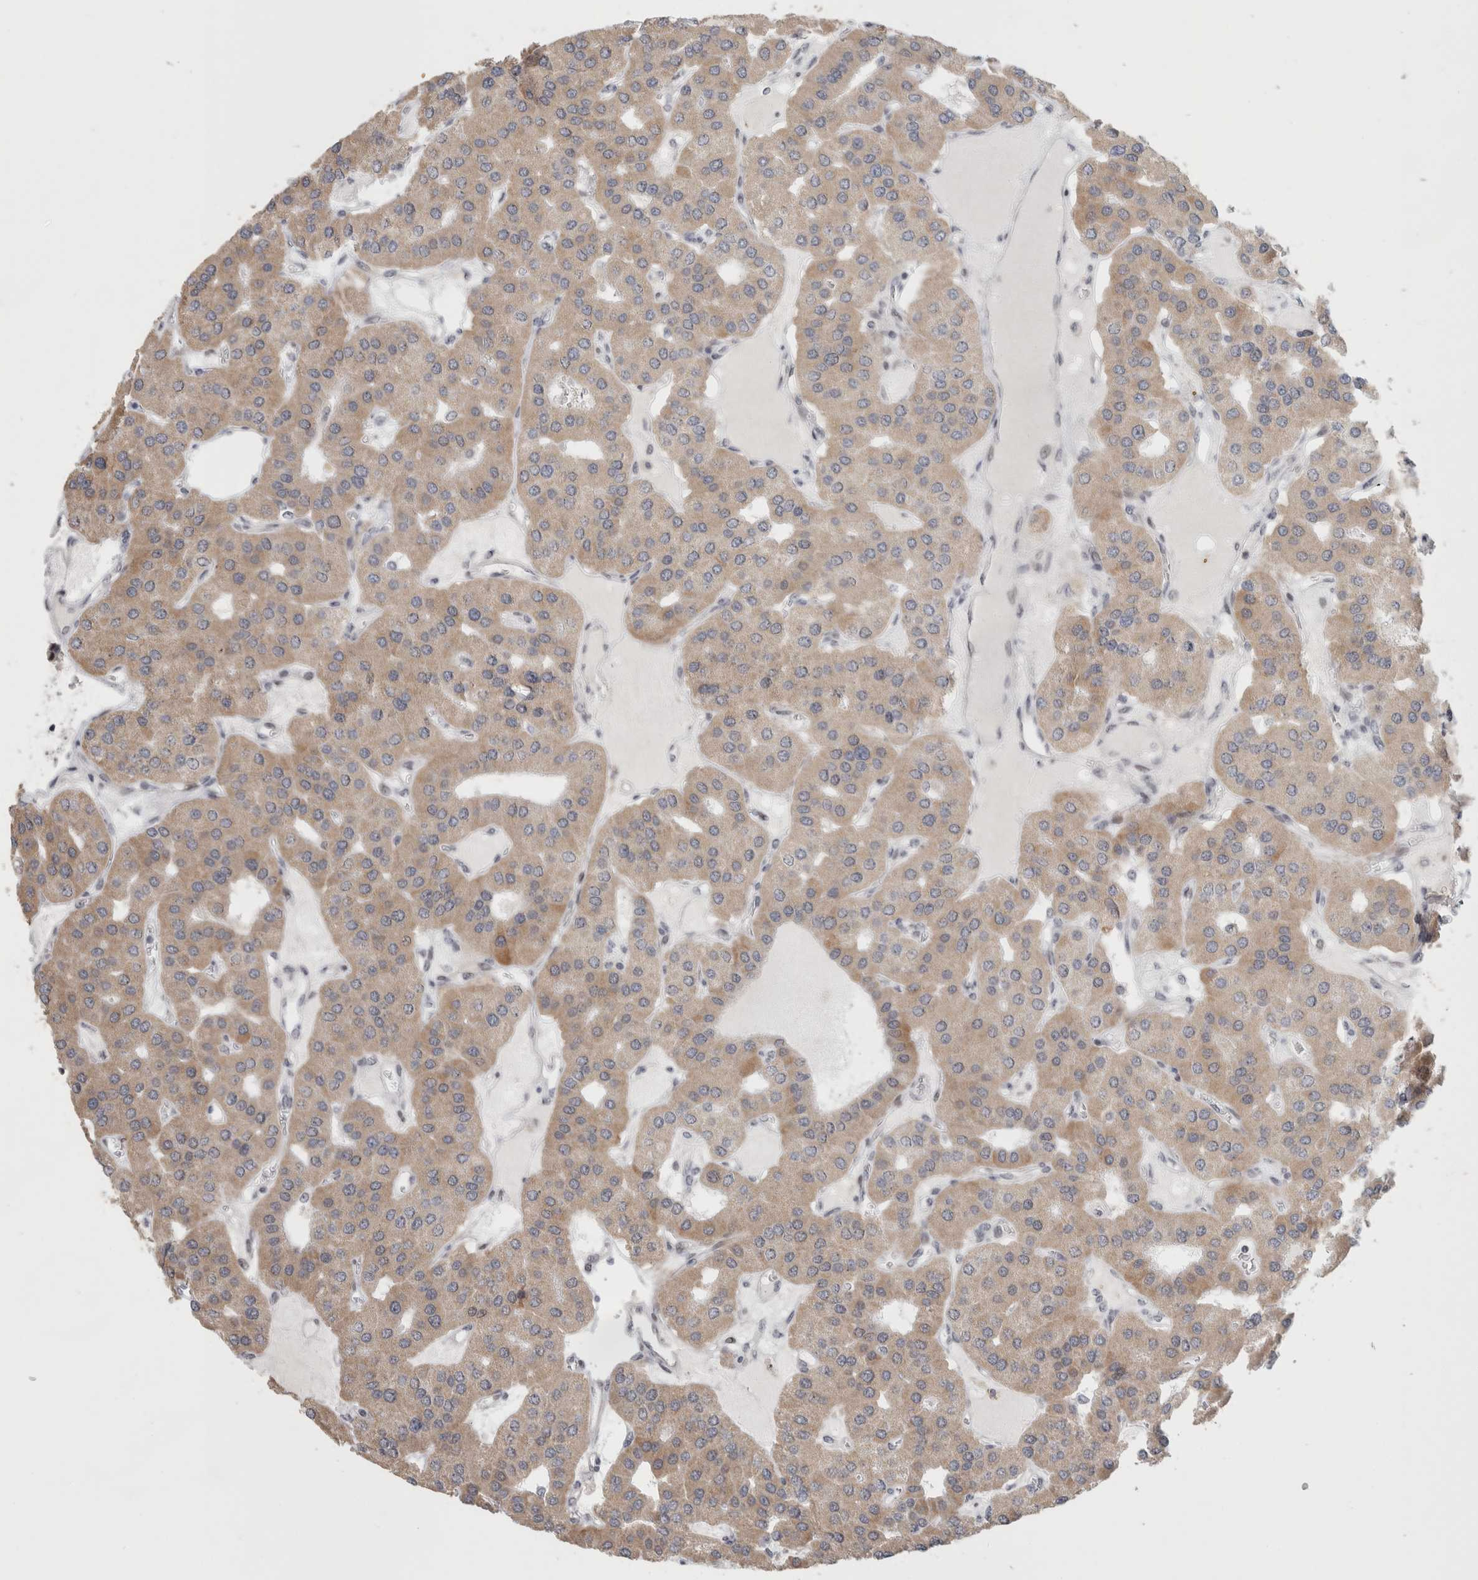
{"staining": {"intensity": "moderate", "quantity": "25%-75%", "location": "nuclear"}, "tissue": "parathyroid gland", "cell_type": "Glandular cells", "image_type": "normal", "snomed": [{"axis": "morphology", "description": "Normal tissue, NOS"}, {"axis": "morphology", "description": "Adenoma, NOS"}, {"axis": "topography", "description": "Parathyroid gland"}], "caption": "IHC staining of normal parathyroid gland, which reveals medium levels of moderate nuclear staining in about 25%-75% of glandular cells indicating moderate nuclear protein expression. The staining was performed using DAB (brown) for protein detection and nuclei were counterstained in hematoxylin (blue).", "gene": "SENP6", "patient": {"sex": "female", "age": 86}}